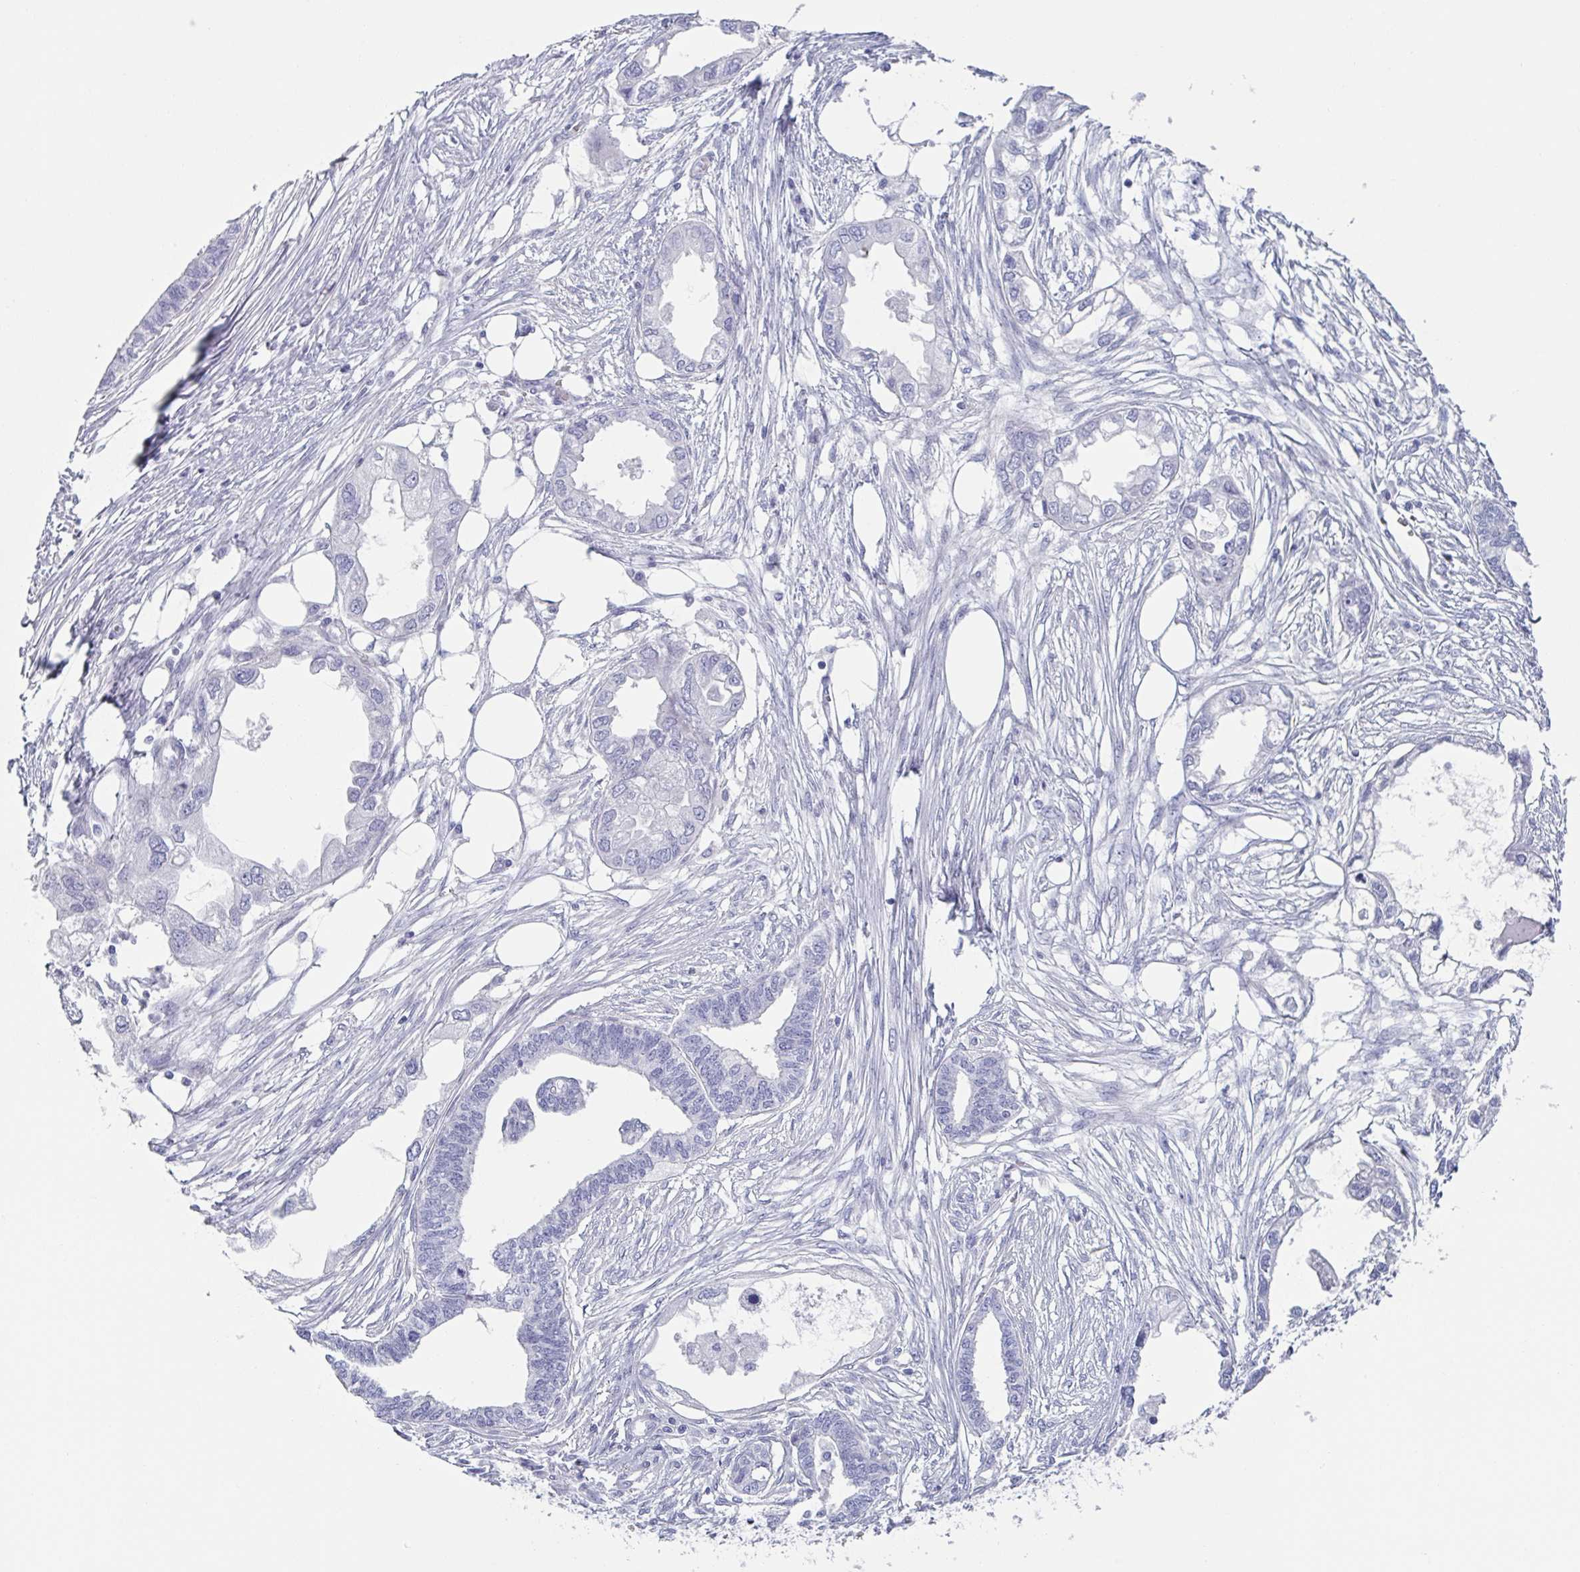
{"staining": {"intensity": "negative", "quantity": "none", "location": "none"}, "tissue": "endometrial cancer", "cell_type": "Tumor cells", "image_type": "cancer", "snomed": [{"axis": "morphology", "description": "Adenocarcinoma, NOS"}, {"axis": "morphology", "description": "Adenocarcinoma, metastatic, NOS"}, {"axis": "topography", "description": "Adipose tissue"}, {"axis": "topography", "description": "Endometrium"}], "caption": "Tumor cells are negative for protein expression in human endometrial cancer.", "gene": "DYNC1I1", "patient": {"sex": "female", "age": 67}}